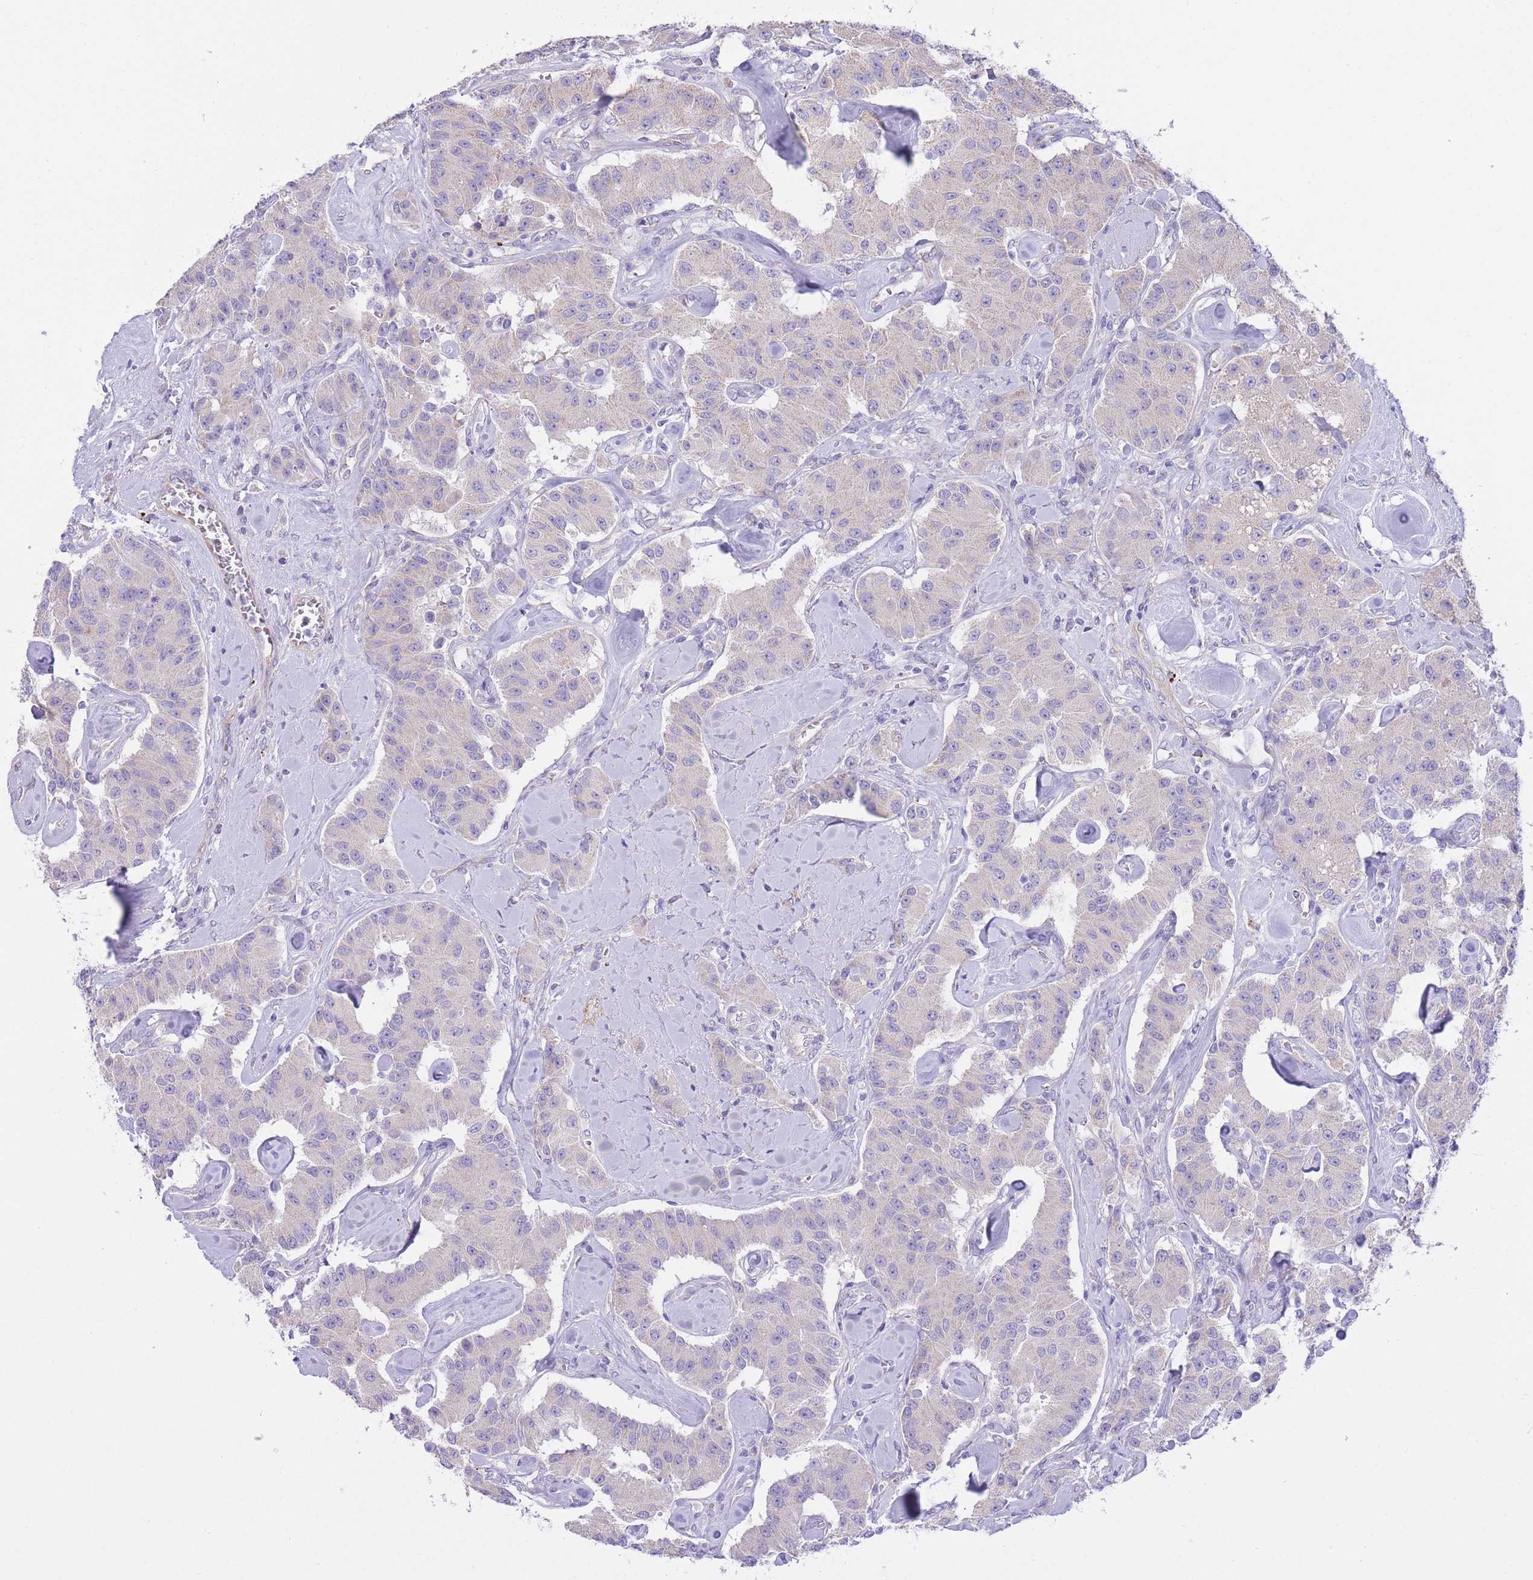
{"staining": {"intensity": "negative", "quantity": "none", "location": "none"}, "tissue": "carcinoid", "cell_type": "Tumor cells", "image_type": "cancer", "snomed": [{"axis": "morphology", "description": "Carcinoid, malignant, NOS"}, {"axis": "topography", "description": "Pancreas"}], "caption": "Micrograph shows no significant protein expression in tumor cells of carcinoid. (Brightfield microscopy of DAB (3,3'-diaminobenzidine) IHC at high magnification).", "gene": "PGM1", "patient": {"sex": "male", "age": 41}}